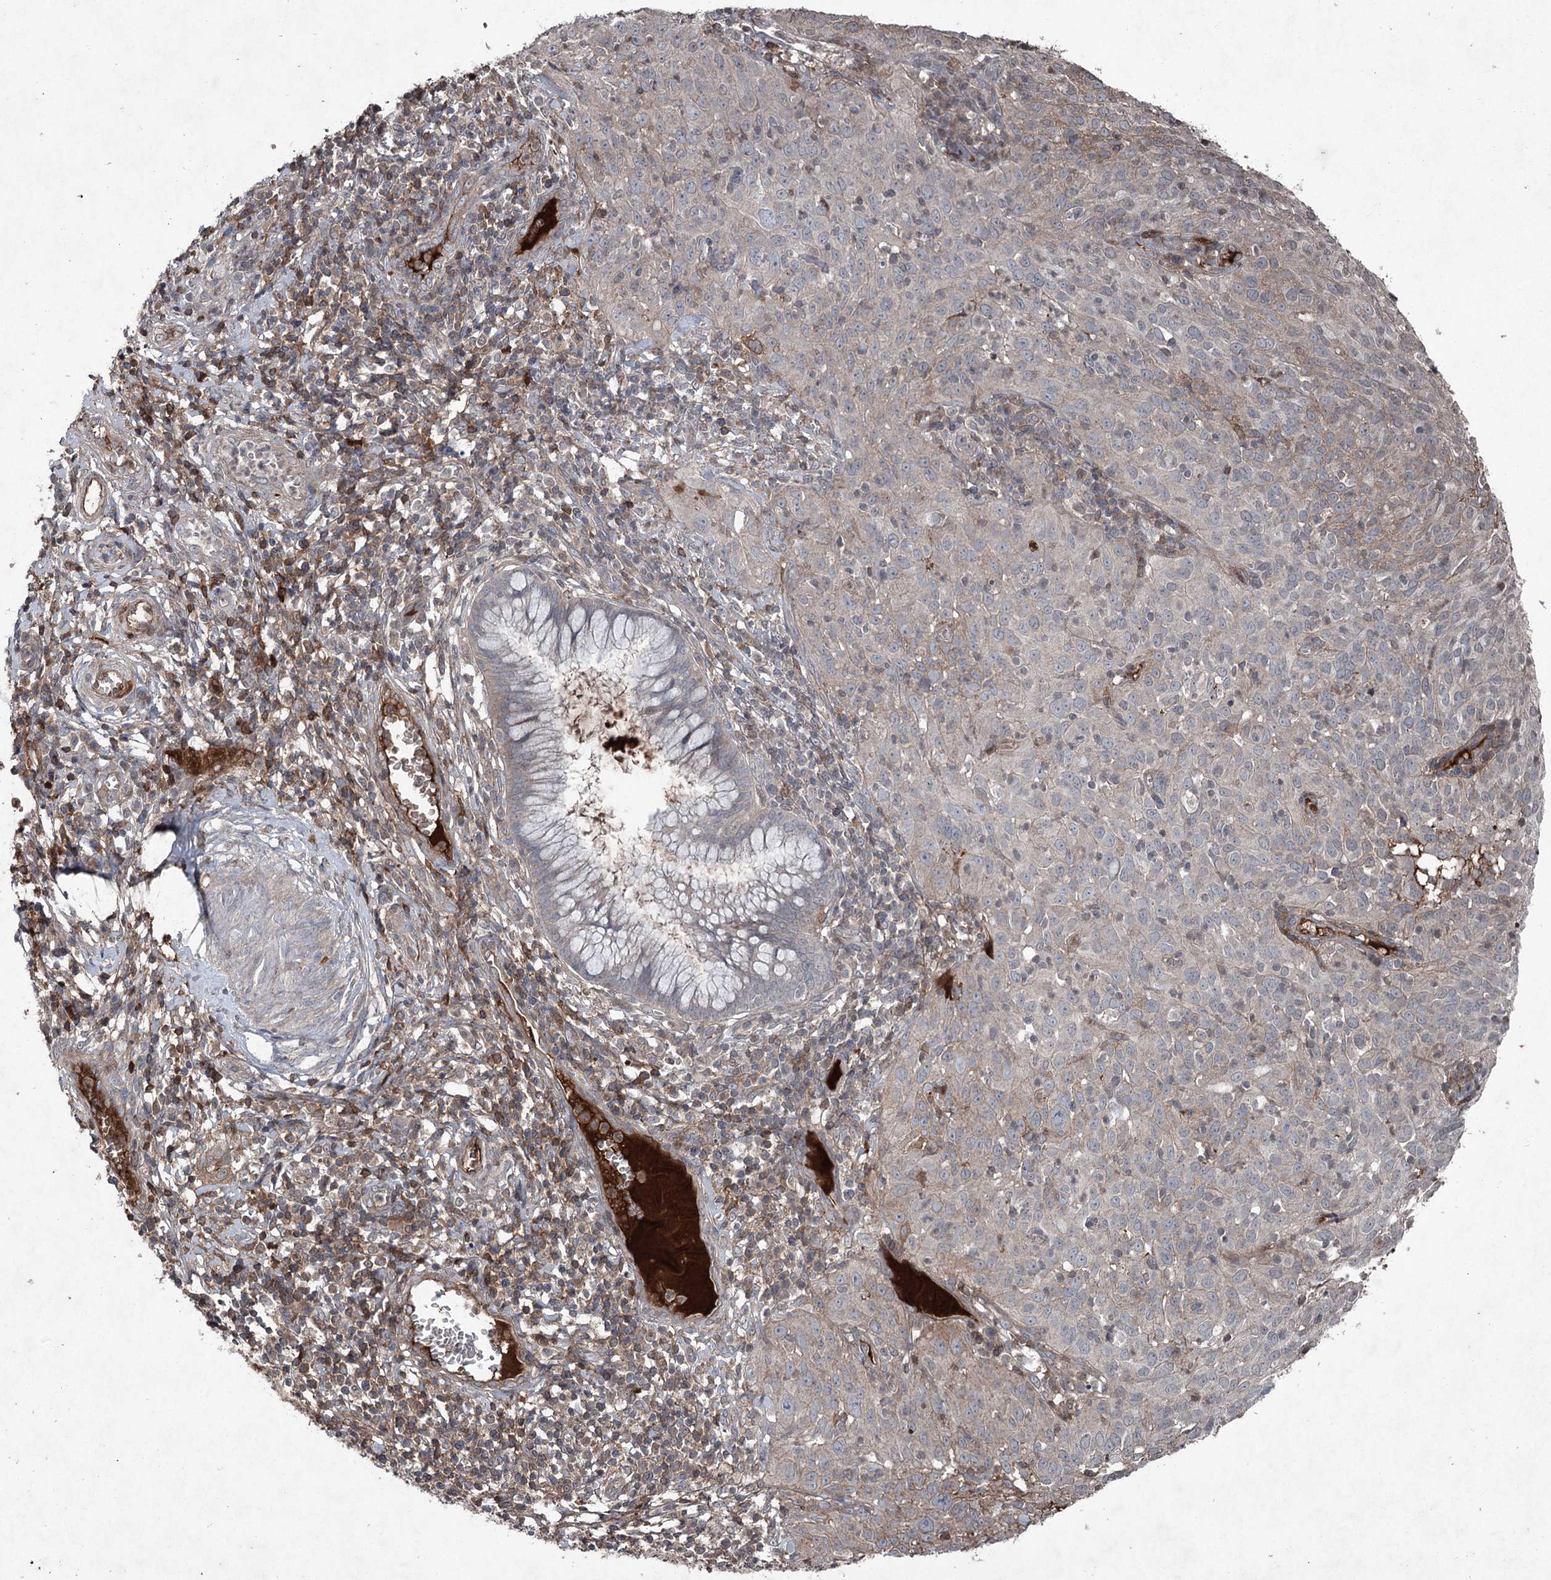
{"staining": {"intensity": "weak", "quantity": "<25%", "location": "cytoplasmic/membranous"}, "tissue": "cervical cancer", "cell_type": "Tumor cells", "image_type": "cancer", "snomed": [{"axis": "morphology", "description": "Squamous cell carcinoma, NOS"}, {"axis": "topography", "description": "Cervix"}], "caption": "This is an immunohistochemistry histopathology image of cervical cancer. There is no staining in tumor cells.", "gene": "PGLYRP2", "patient": {"sex": "female", "age": 31}}